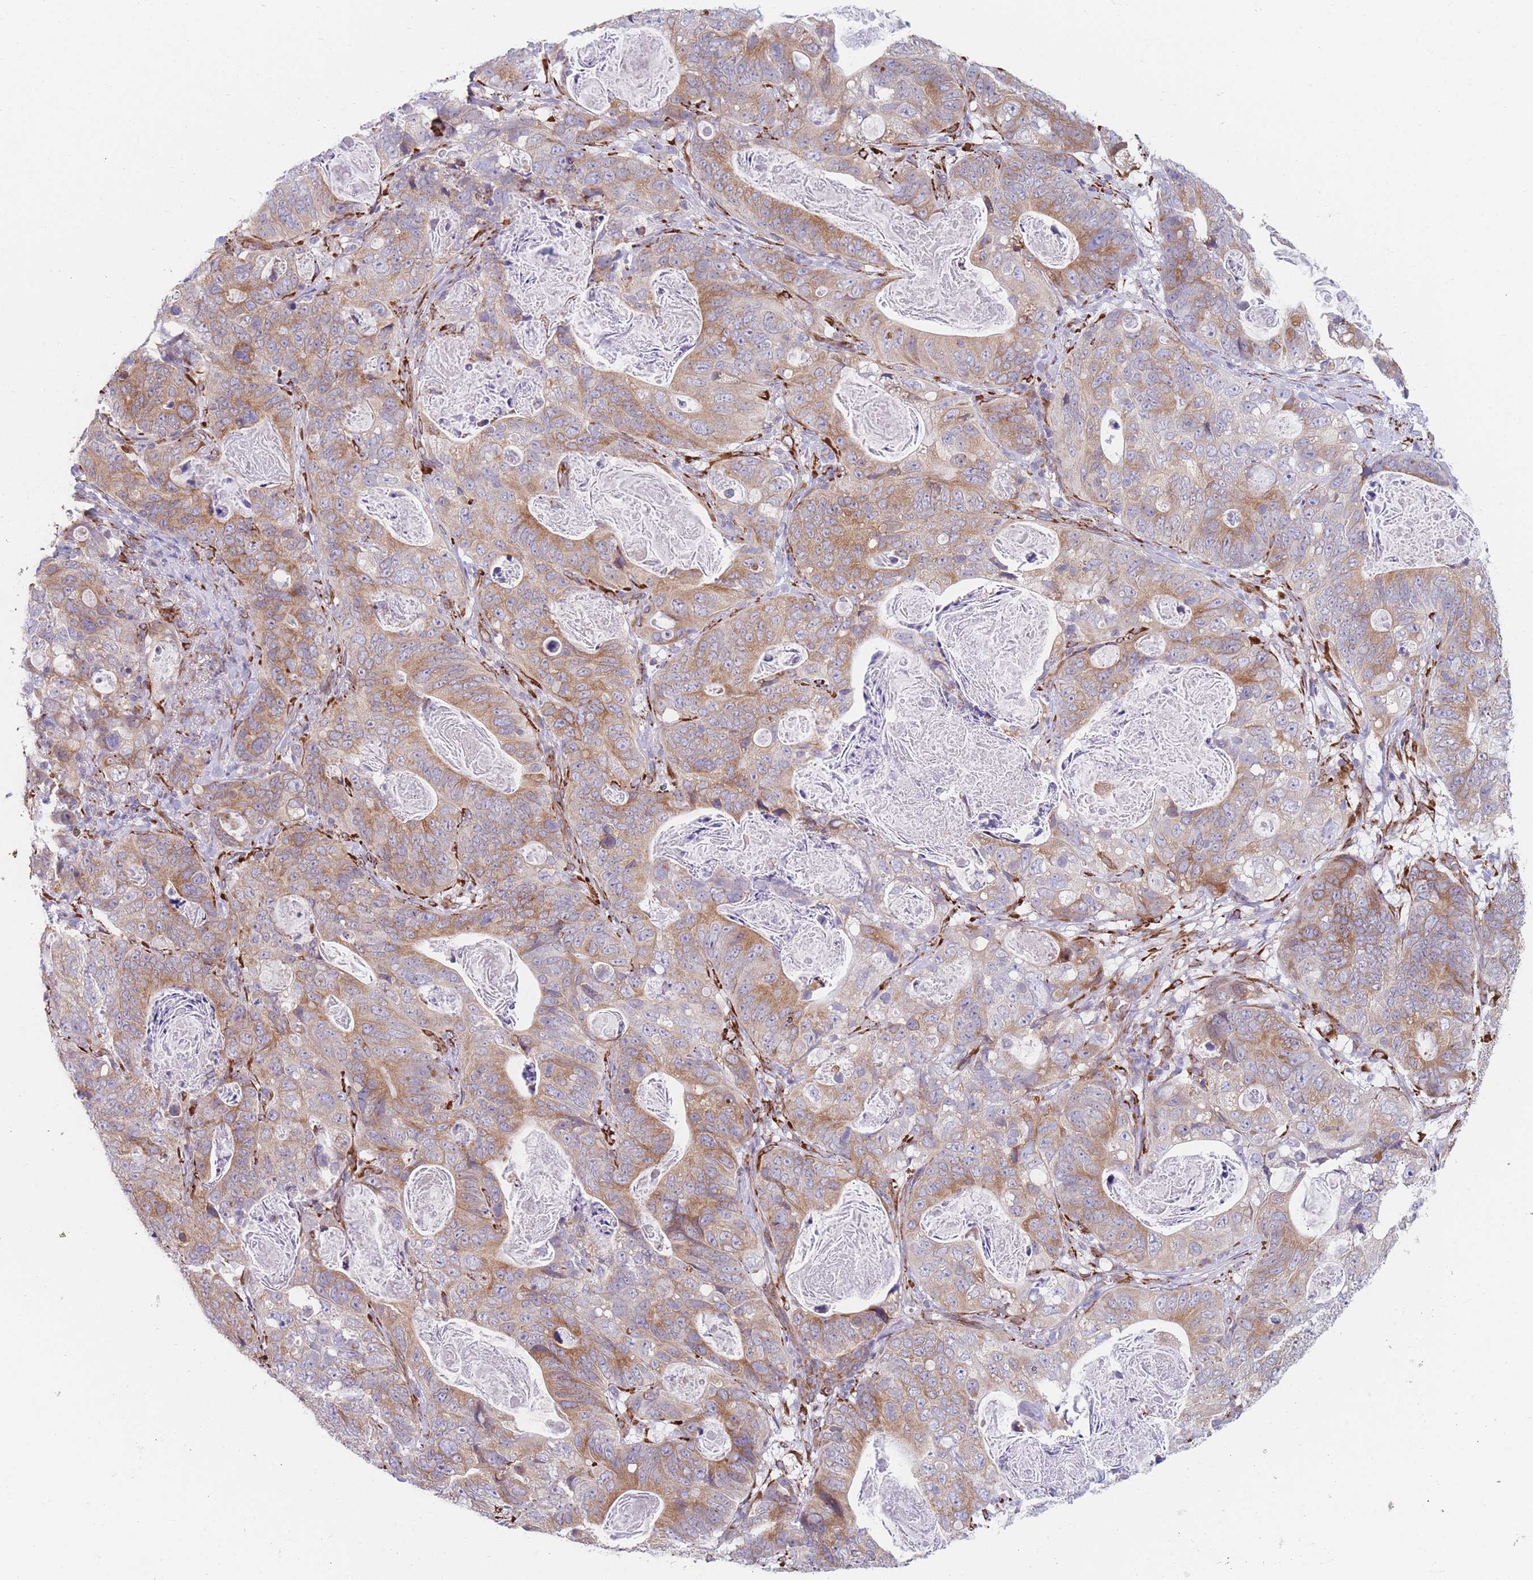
{"staining": {"intensity": "moderate", "quantity": ">75%", "location": "cytoplasmic/membranous"}, "tissue": "stomach cancer", "cell_type": "Tumor cells", "image_type": "cancer", "snomed": [{"axis": "morphology", "description": "Normal tissue, NOS"}, {"axis": "morphology", "description": "Adenocarcinoma, NOS"}, {"axis": "topography", "description": "Stomach"}], "caption": "IHC of stomach cancer (adenocarcinoma) shows medium levels of moderate cytoplasmic/membranous expression in about >75% of tumor cells.", "gene": "AK9", "patient": {"sex": "female", "age": 89}}